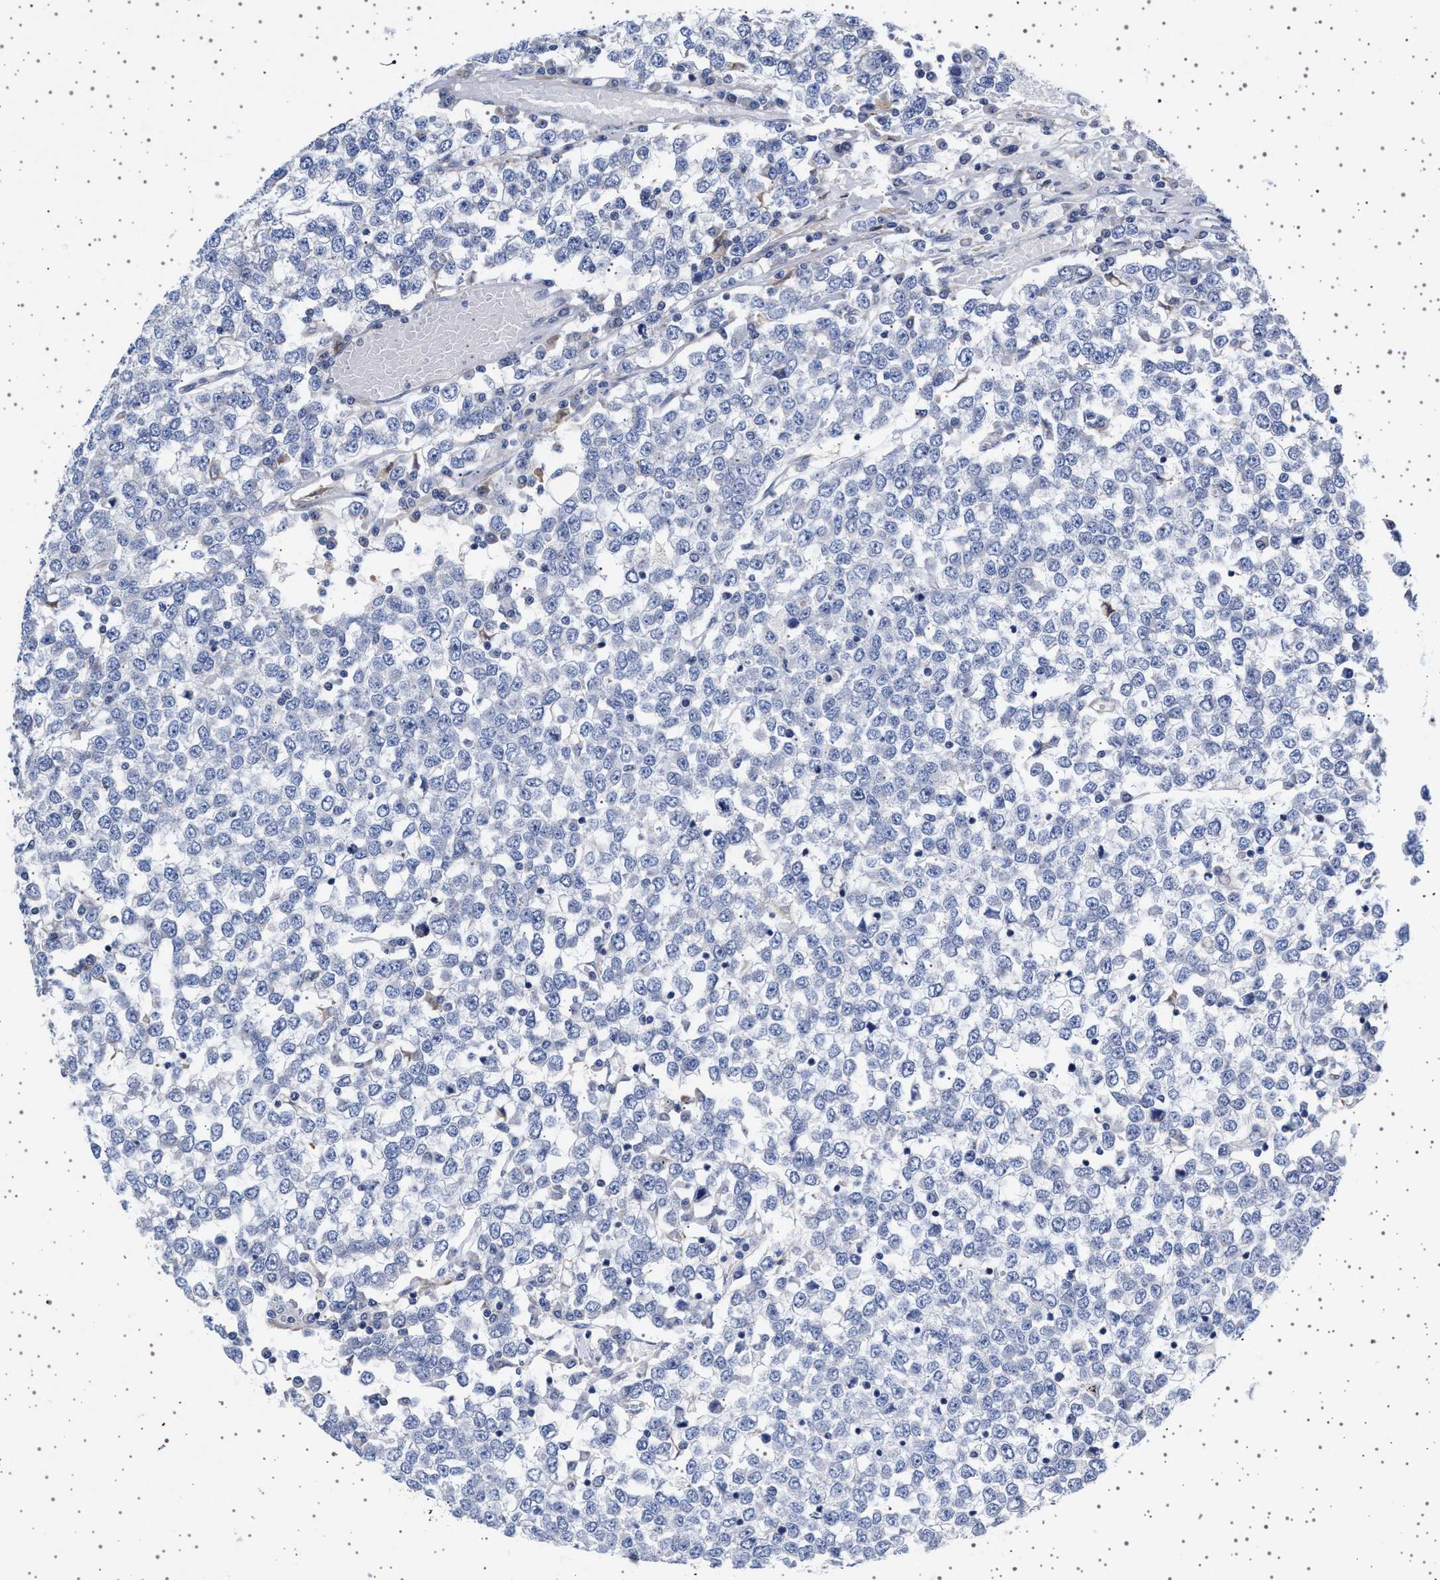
{"staining": {"intensity": "negative", "quantity": "none", "location": "none"}, "tissue": "testis cancer", "cell_type": "Tumor cells", "image_type": "cancer", "snomed": [{"axis": "morphology", "description": "Seminoma, NOS"}, {"axis": "topography", "description": "Testis"}], "caption": "Testis cancer stained for a protein using immunohistochemistry (IHC) displays no positivity tumor cells.", "gene": "TRMT10B", "patient": {"sex": "male", "age": 65}}